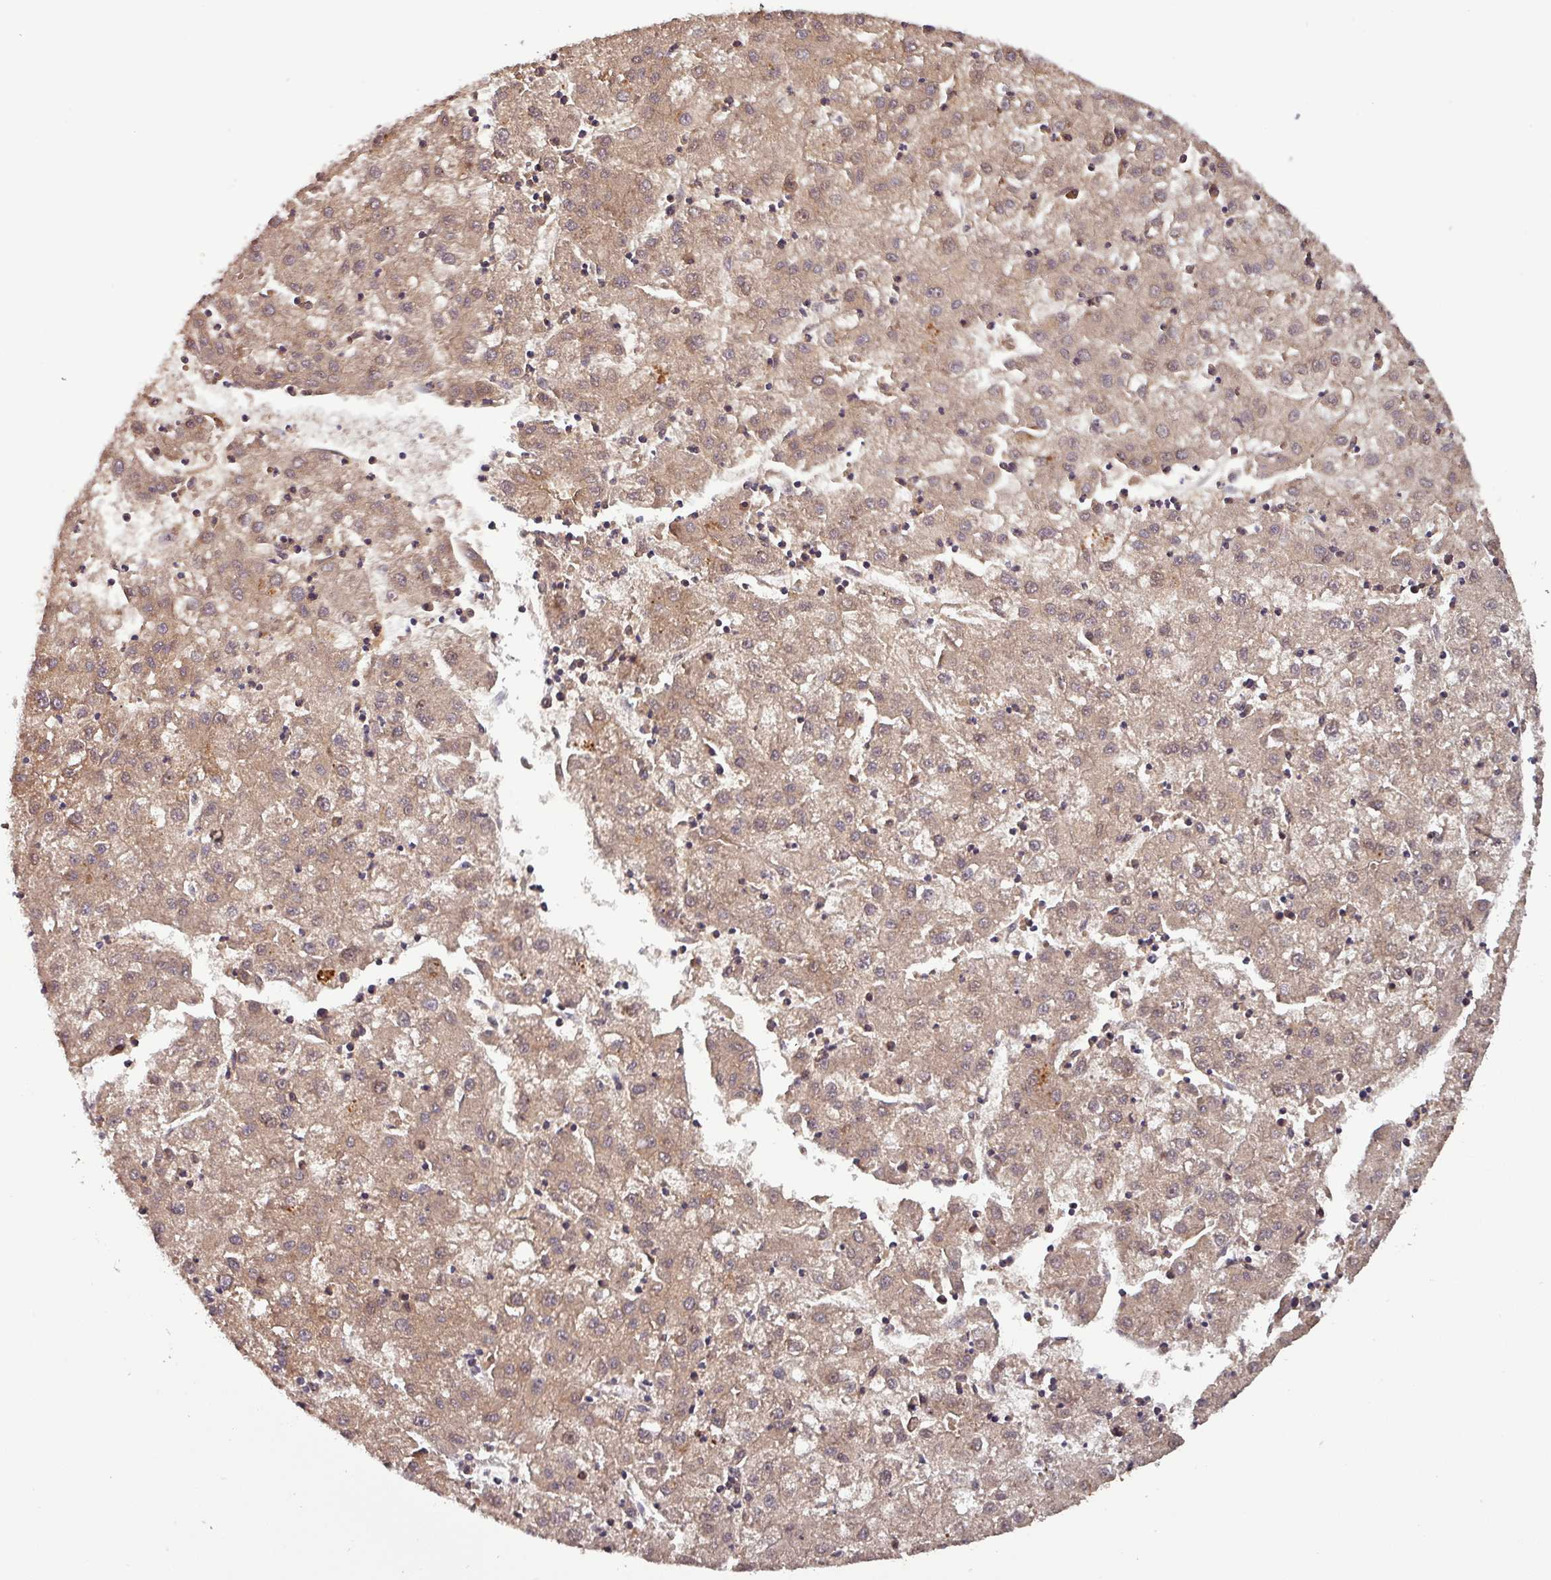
{"staining": {"intensity": "weak", "quantity": ">75%", "location": "cytoplasmic/membranous,nuclear"}, "tissue": "liver cancer", "cell_type": "Tumor cells", "image_type": "cancer", "snomed": [{"axis": "morphology", "description": "Carcinoma, Hepatocellular, NOS"}, {"axis": "topography", "description": "Liver"}], "caption": "Immunohistochemistry (IHC) (DAB (3,3'-diaminobenzidine)) staining of hepatocellular carcinoma (liver) shows weak cytoplasmic/membranous and nuclear protein positivity in approximately >75% of tumor cells.", "gene": "NOB1", "patient": {"sex": "male", "age": 72}}